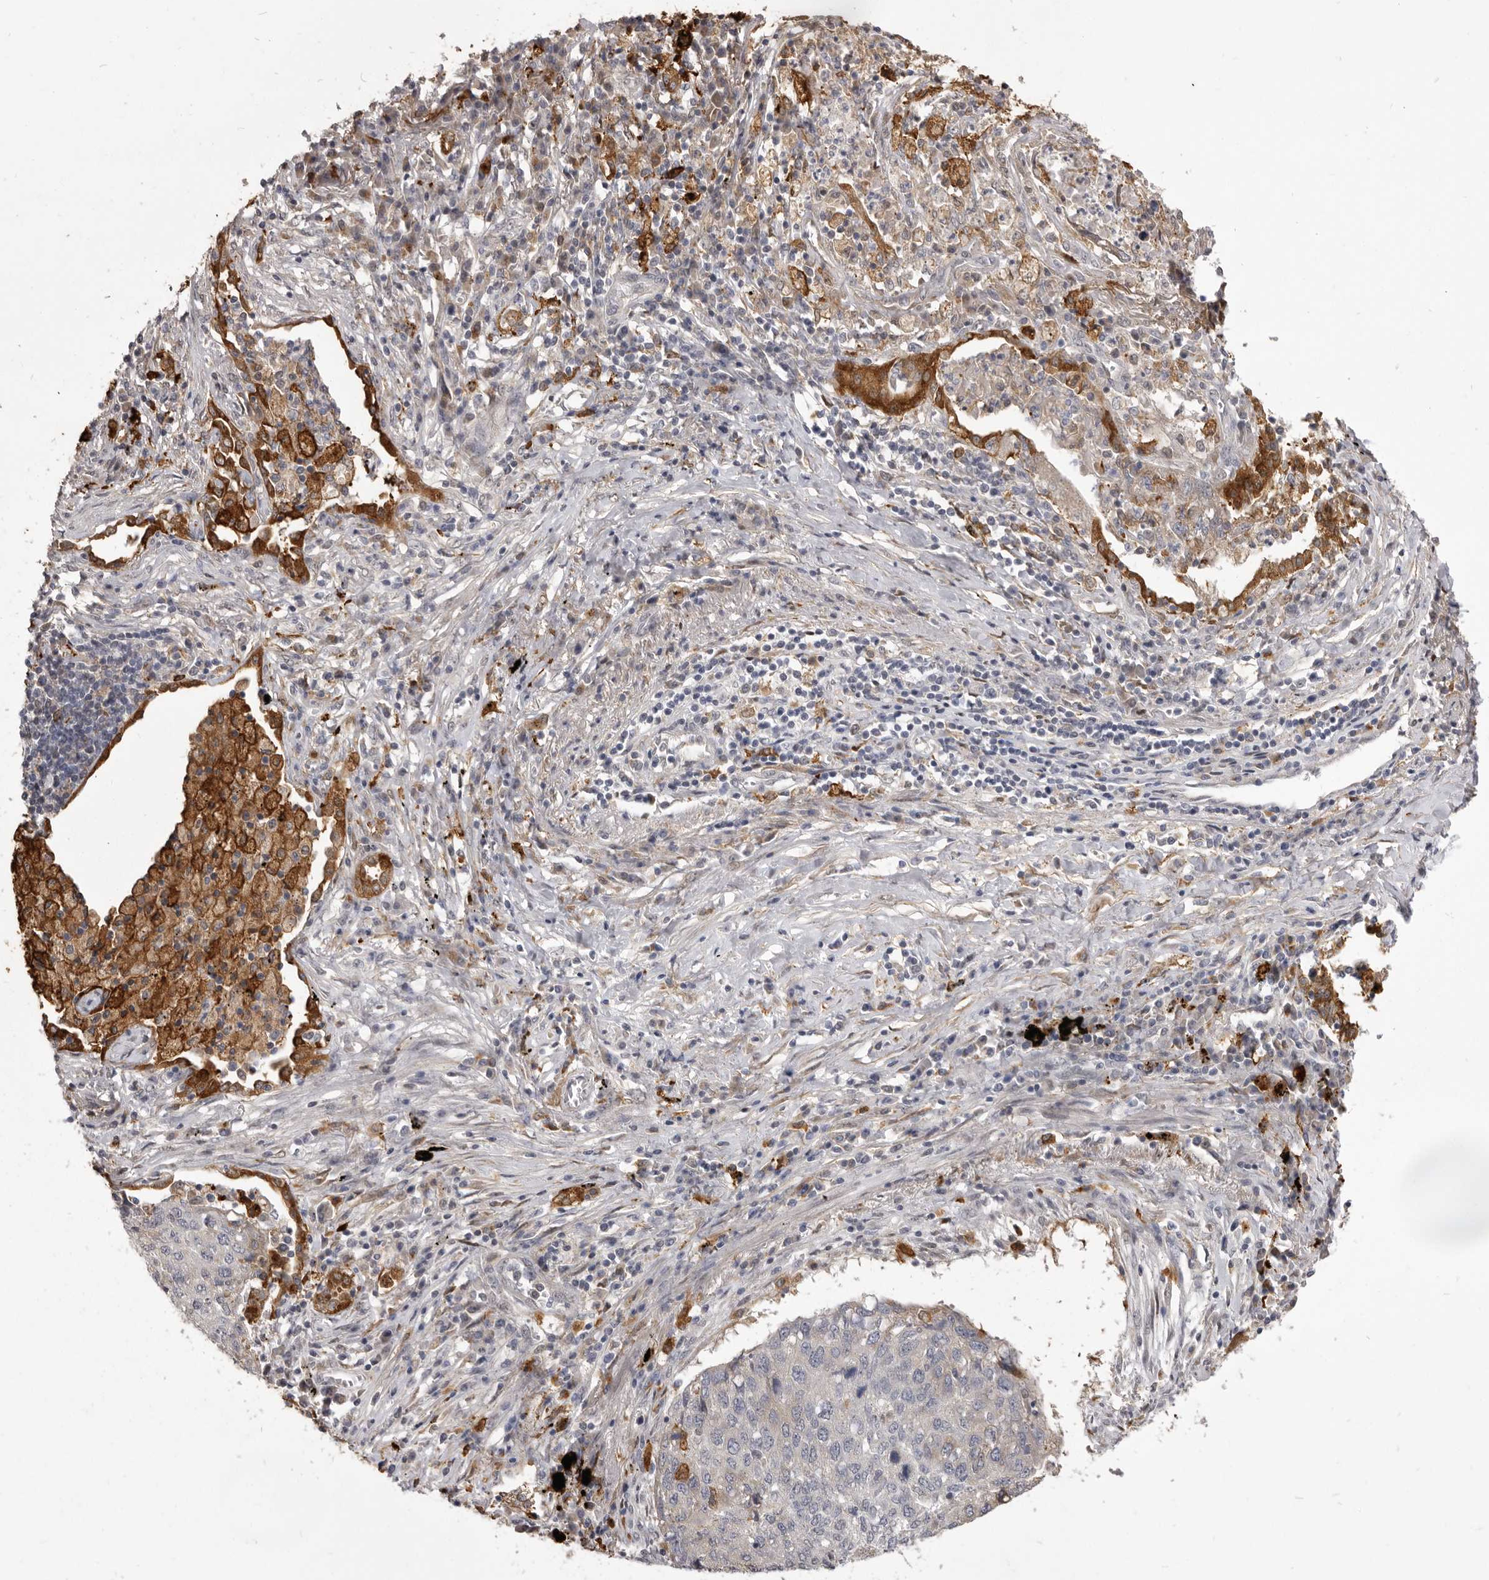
{"staining": {"intensity": "negative", "quantity": "none", "location": "none"}, "tissue": "lung cancer", "cell_type": "Tumor cells", "image_type": "cancer", "snomed": [{"axis": "morphology", "description": "Squamous cell carcinoma, NOS"}, {"axis": "topography", "description": "Lung"}], "caption": "Protein analysis of lung squamous cell carcinoma shows no significant positivity in tumor cells.", "gene": "VPS45", "patient": {"sex": "female", "age": 63}}